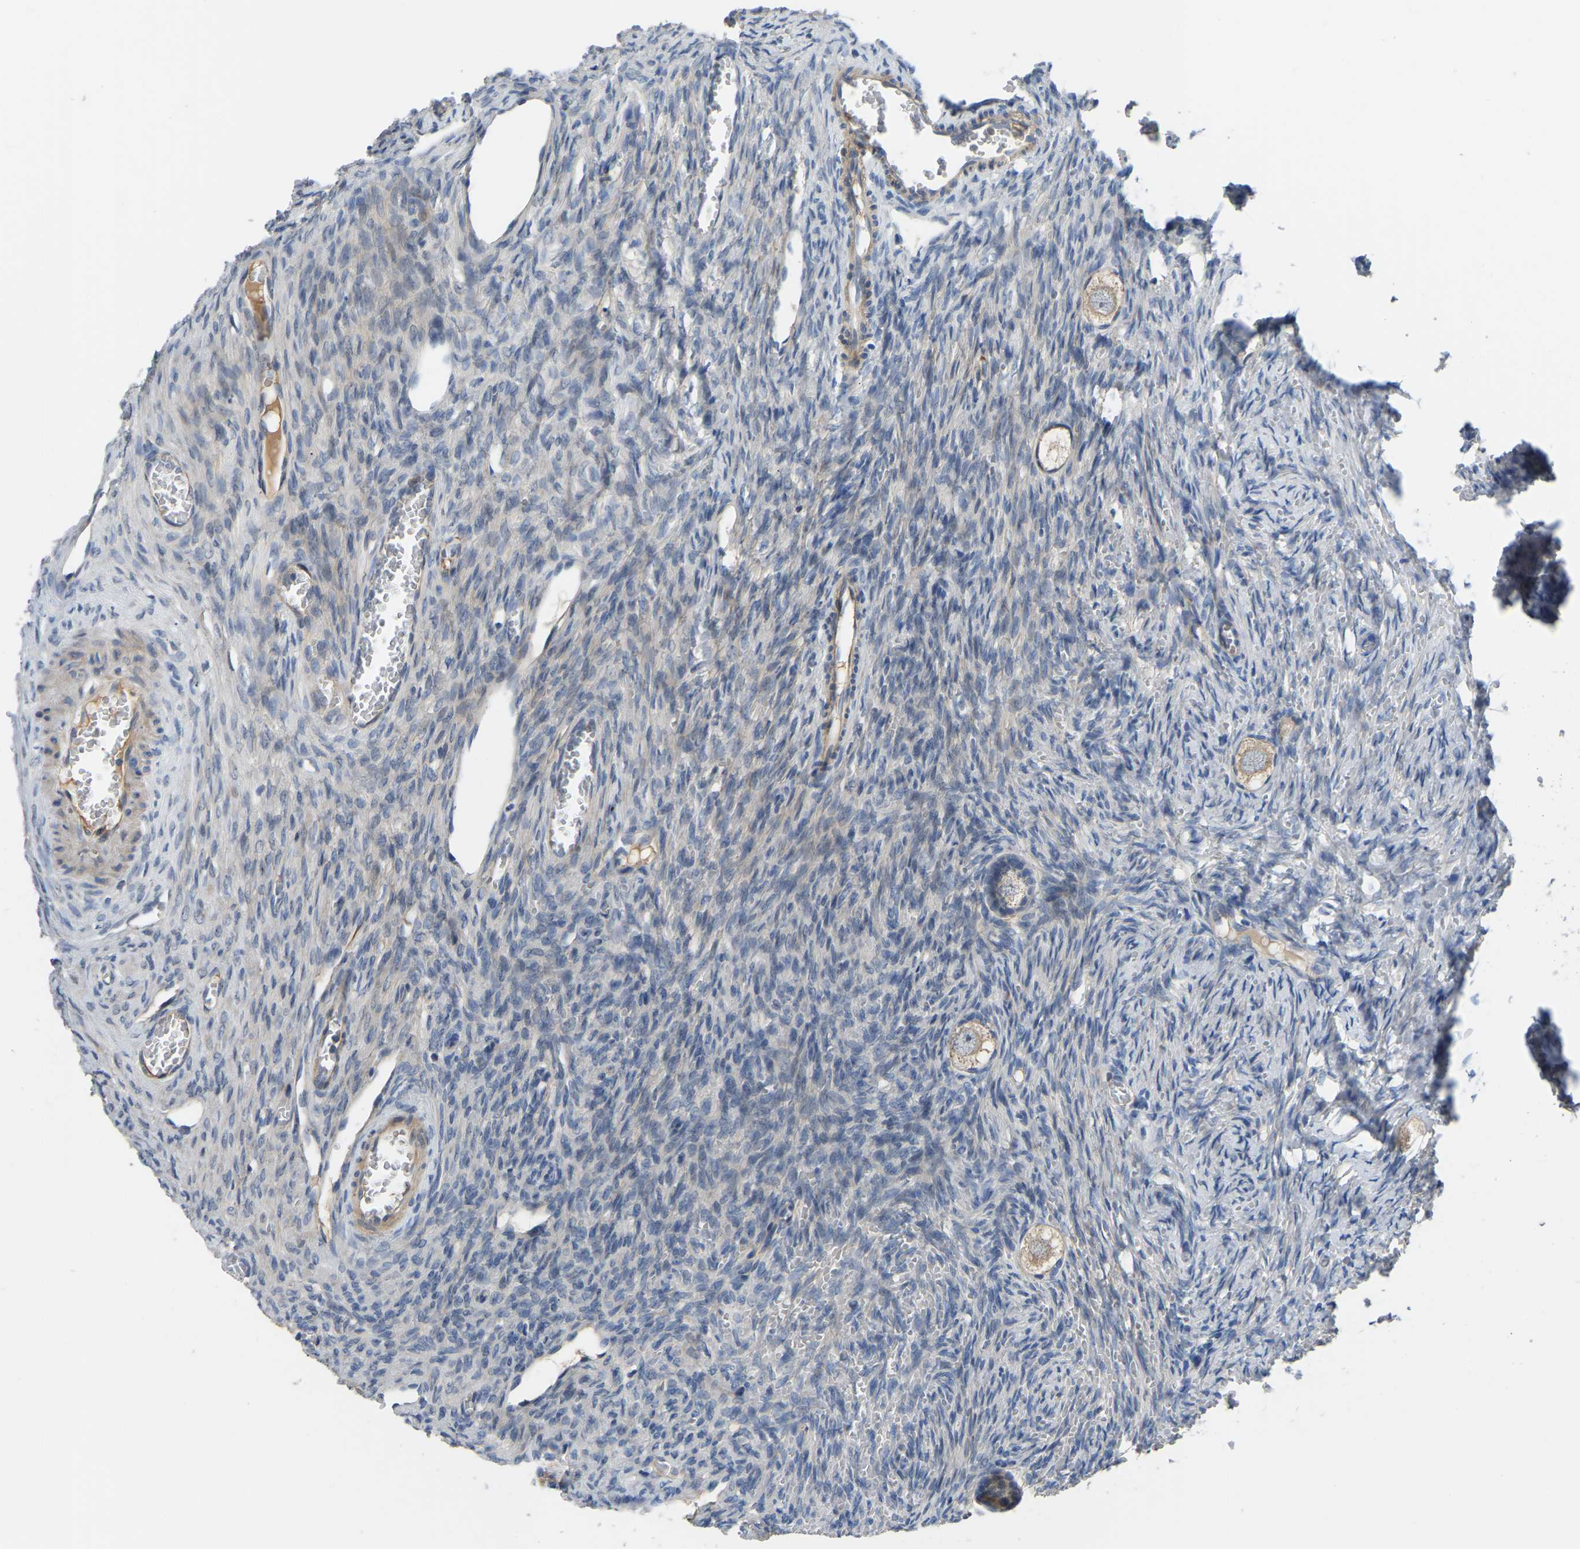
{"staining": {"intensity": "weak", "quantity": ">75%", "location": "cytoplasmic/membranous"}, "tissue": "ovary", "cell_type": "Follicle cells", "image_type": "normal", "snomed": [{"axis": "morphology", "description": "Normal tissue, NOS"}, {"axis": "topography", "description": "Ovary"}], "caption": "Immunohistochemical staining of normal human ovary reveals >75% levels of weak cytoplasmic/membranous protein positivity in about >75% of follicle cells.", "gene": "HIGD2B", "patient": {"sex": "female", "age": 27}}